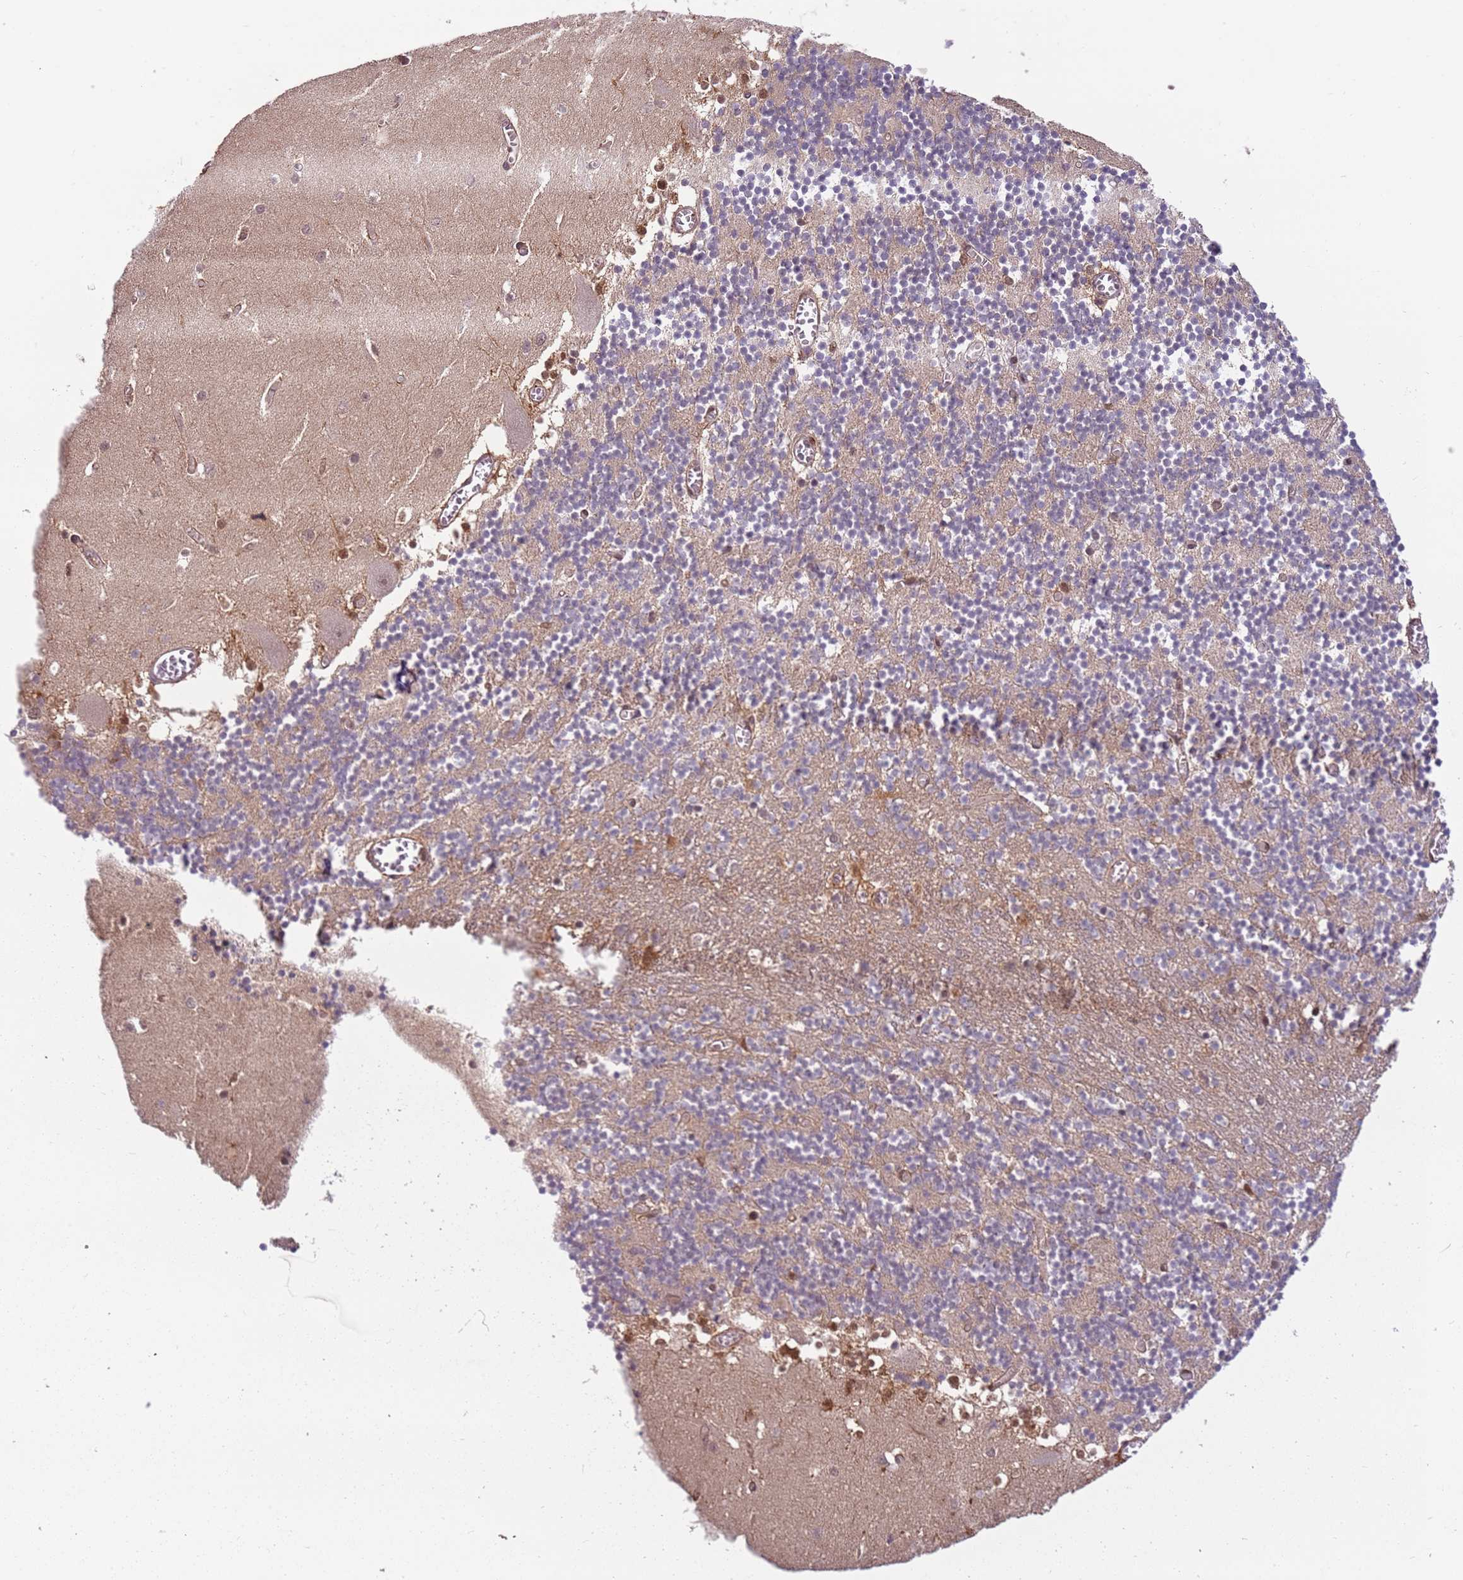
{"staining": {"intensity": "weak", "quantity": "<25%", "location": "nuclear"}, "tissue": "cerebellum", "cell_type": "Cells in granular layer", "image_type": "normal", "snomed": [{"axis": "morphology", "description": "Normal tissue, NOS"}, {"axis": "topography", "description": "Cerebellum"}], "caption": "Micrograph shows no significant protein positivity in cells in granular layer of unremarkable cerebellum.", "gene": "PGLS", "patient": {"sex": "female", "age": 28}}